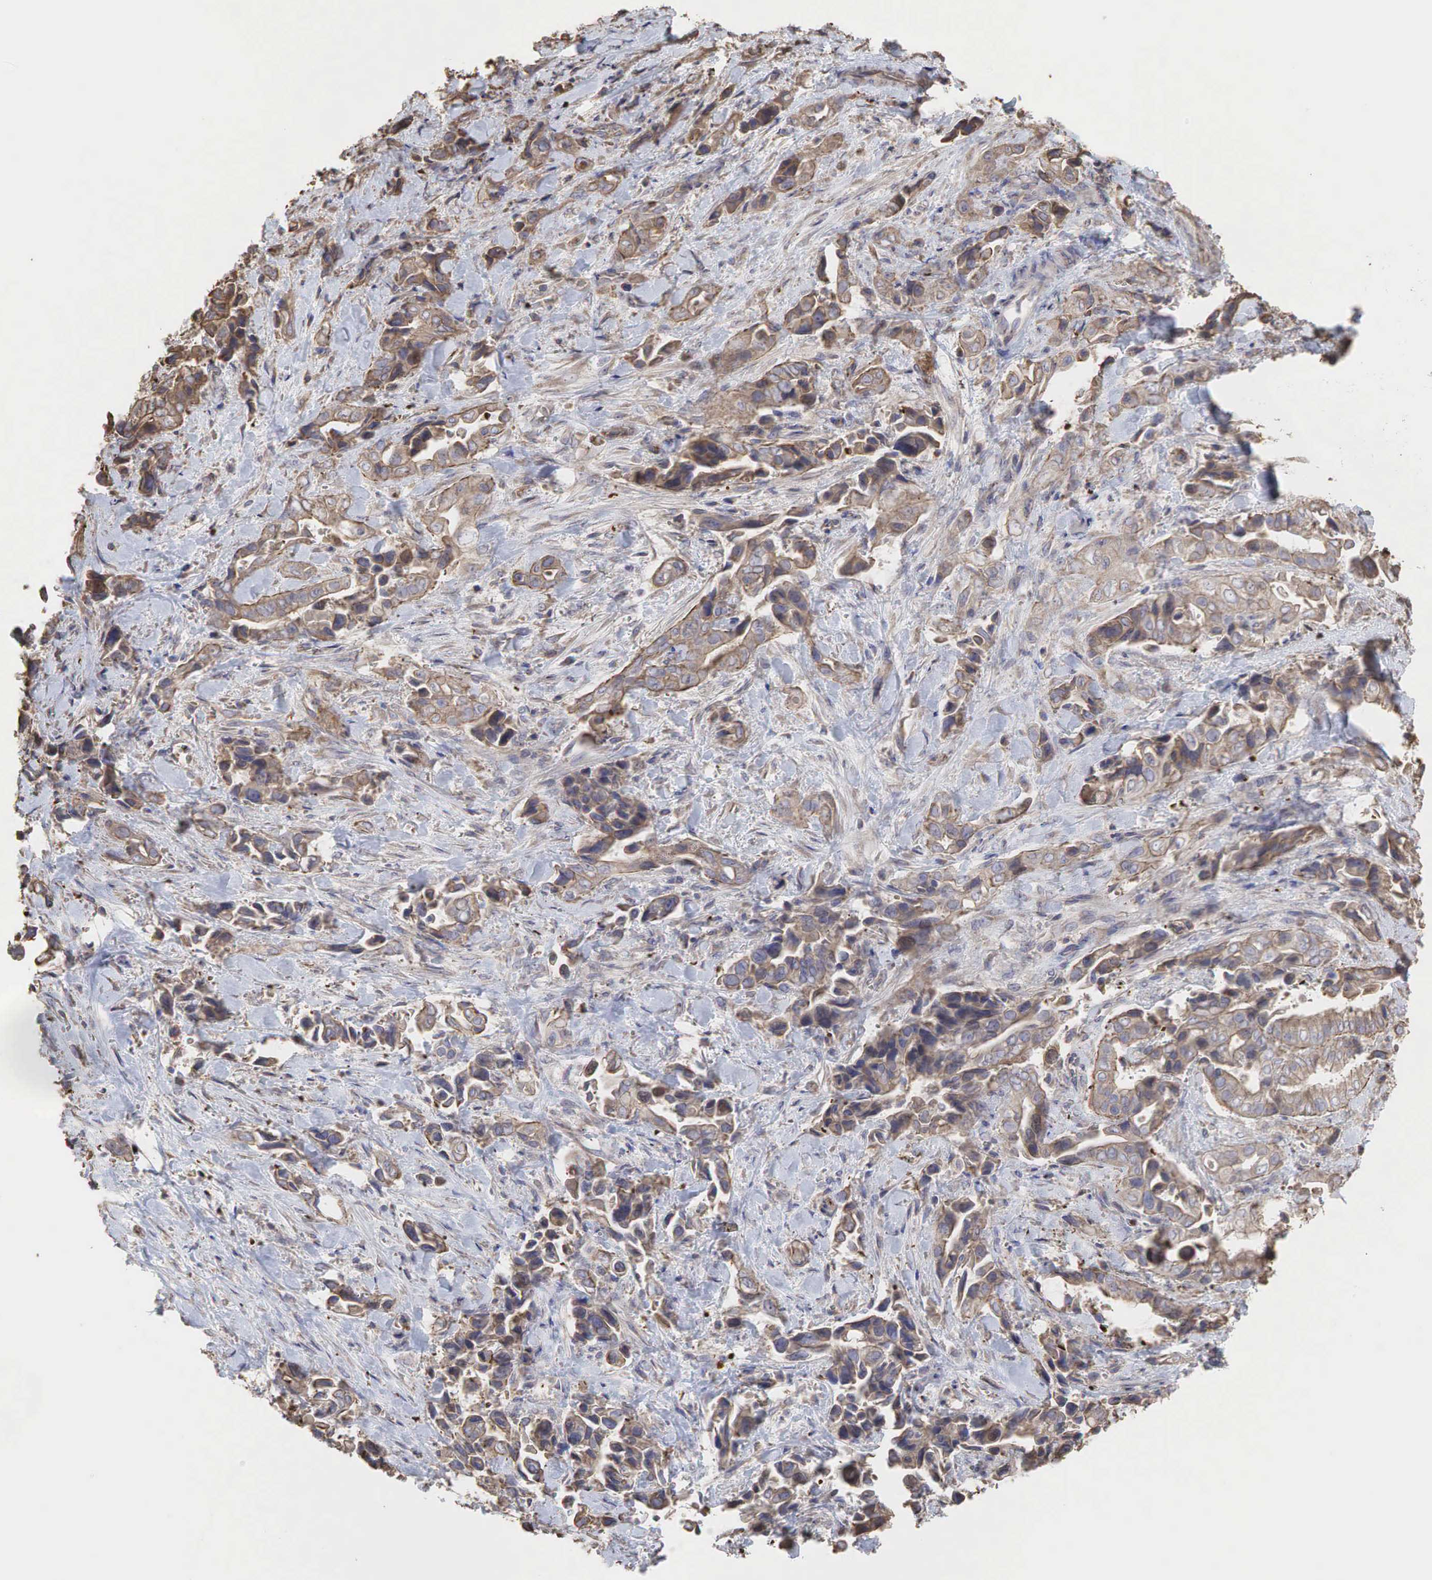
{"staining": {"intensity": "weak", "quantity": ">75%", "location": "cytoplasmic/membranous"}, "tissue": "pancreatic cancer", "cell_type": "Tumor cells", "image_type": "cancer", "snomed": [{"axis": "morphology", "description": "Adenocarcinoma, NOS"}, {"axis": "topography", "description": "Pancreas"}], "caption": "Protein staining reveals weak cytoplasmic/membranous expression in about >75% of tumor cells in pancreatic adenocarcinoma.", "gene": "PABPC5", "patient": {"sex": "male", "age": 69}}